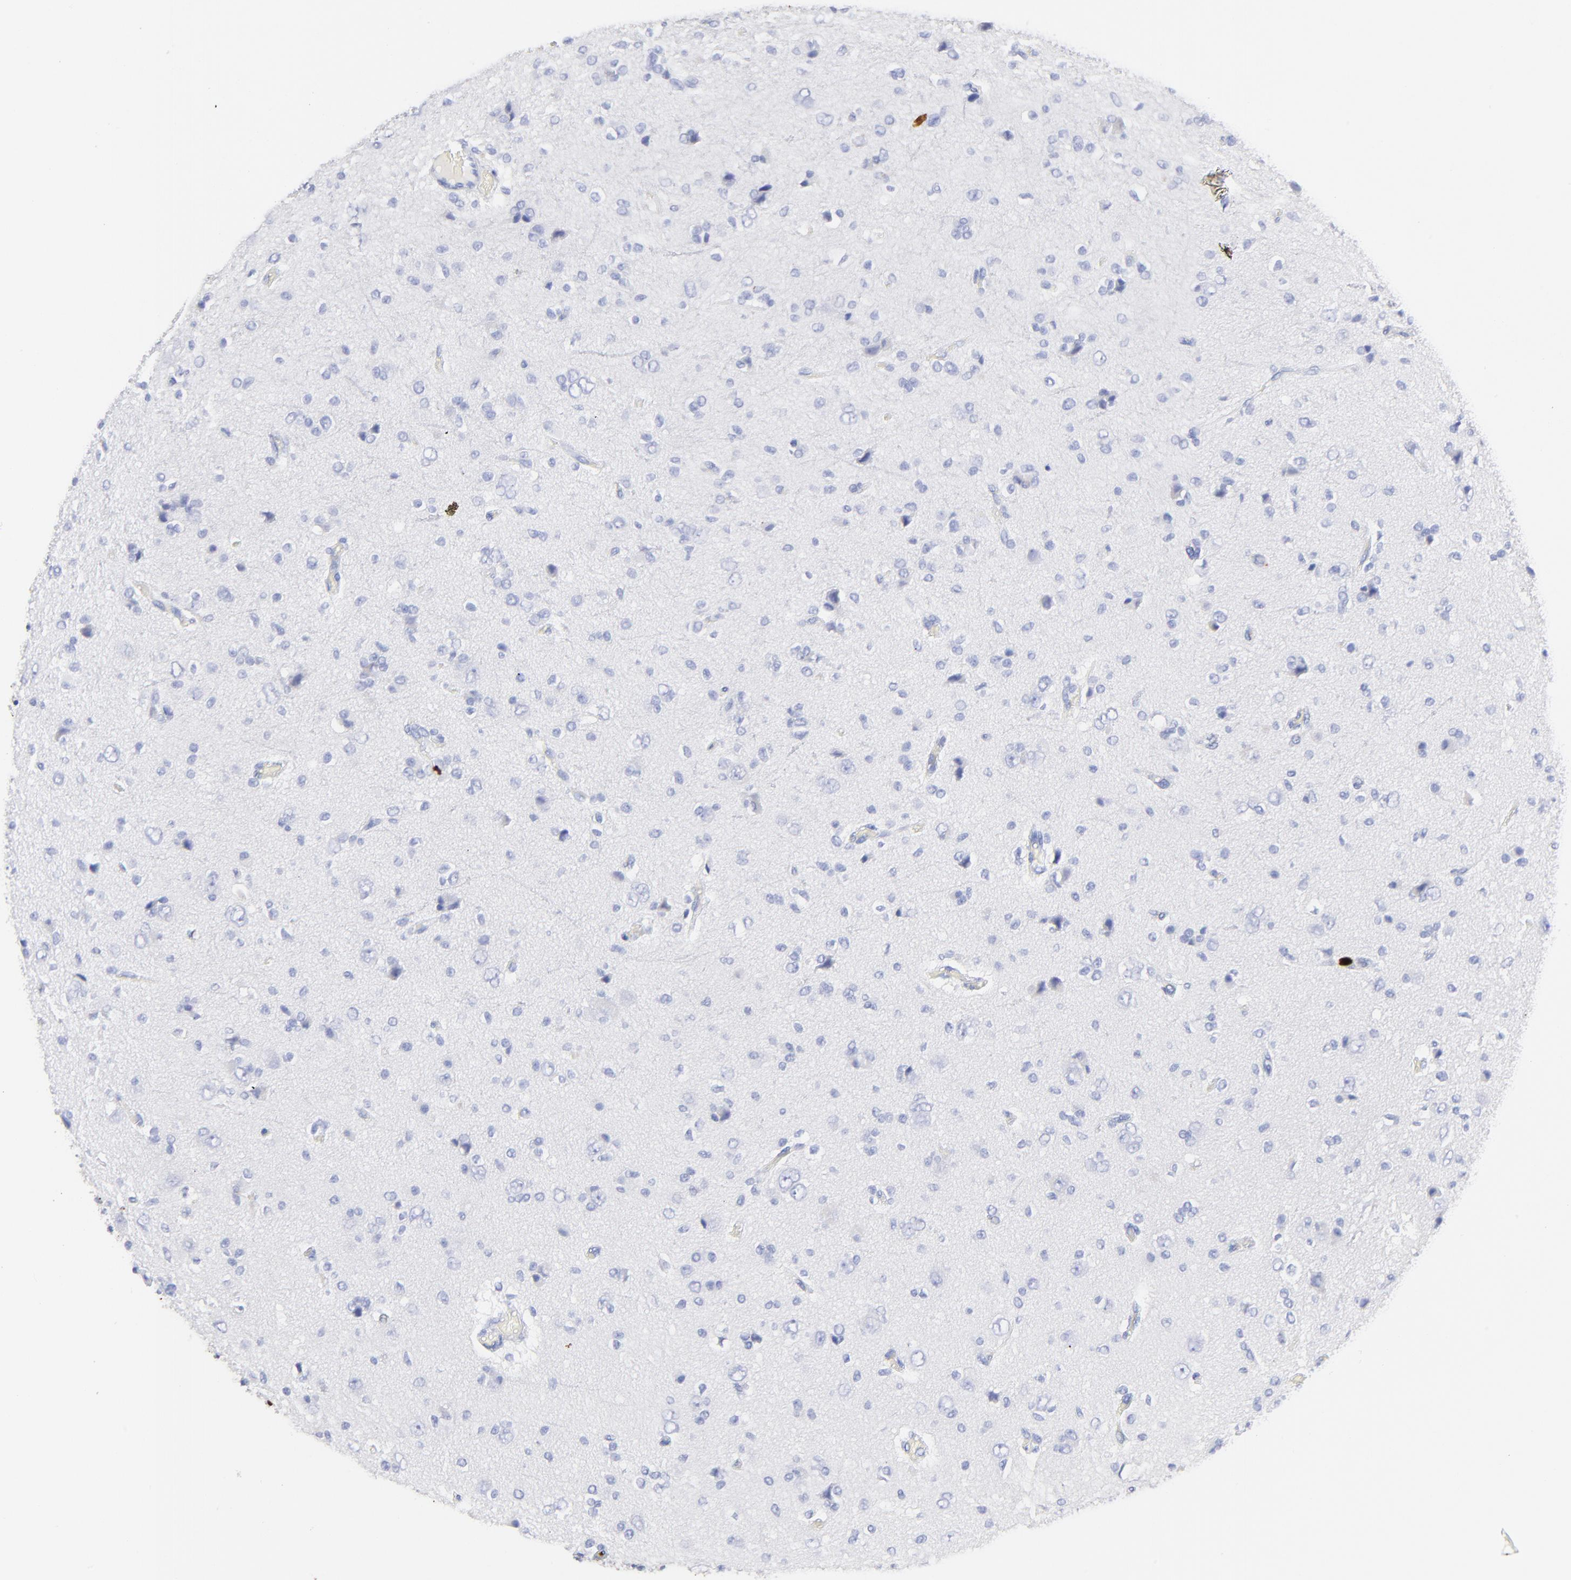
{"staining": {"intensity": "negative", "quantity": "none", "location": "none"}, "tissue": "glioma", "cell_type": "Tumor cells", "image_type": "cancer", "snomed": [{"axis": "morphology", "description": "Glioma, malignant, High grade"}, {"axis": "topography", "description": "Brain"}], "caption": "Immunohistochemistry of malignant glioma (high-grade) shows no positivity in tumor cells. (Stains: DAB (3,3'-diaminobenzidine) immunohistochemistry with hematoxylin counter stain, Microscopy: brightfield microscopy at high magnification).", "gene": "S100A12", "patient": {"sex": "male", "age": 47}}